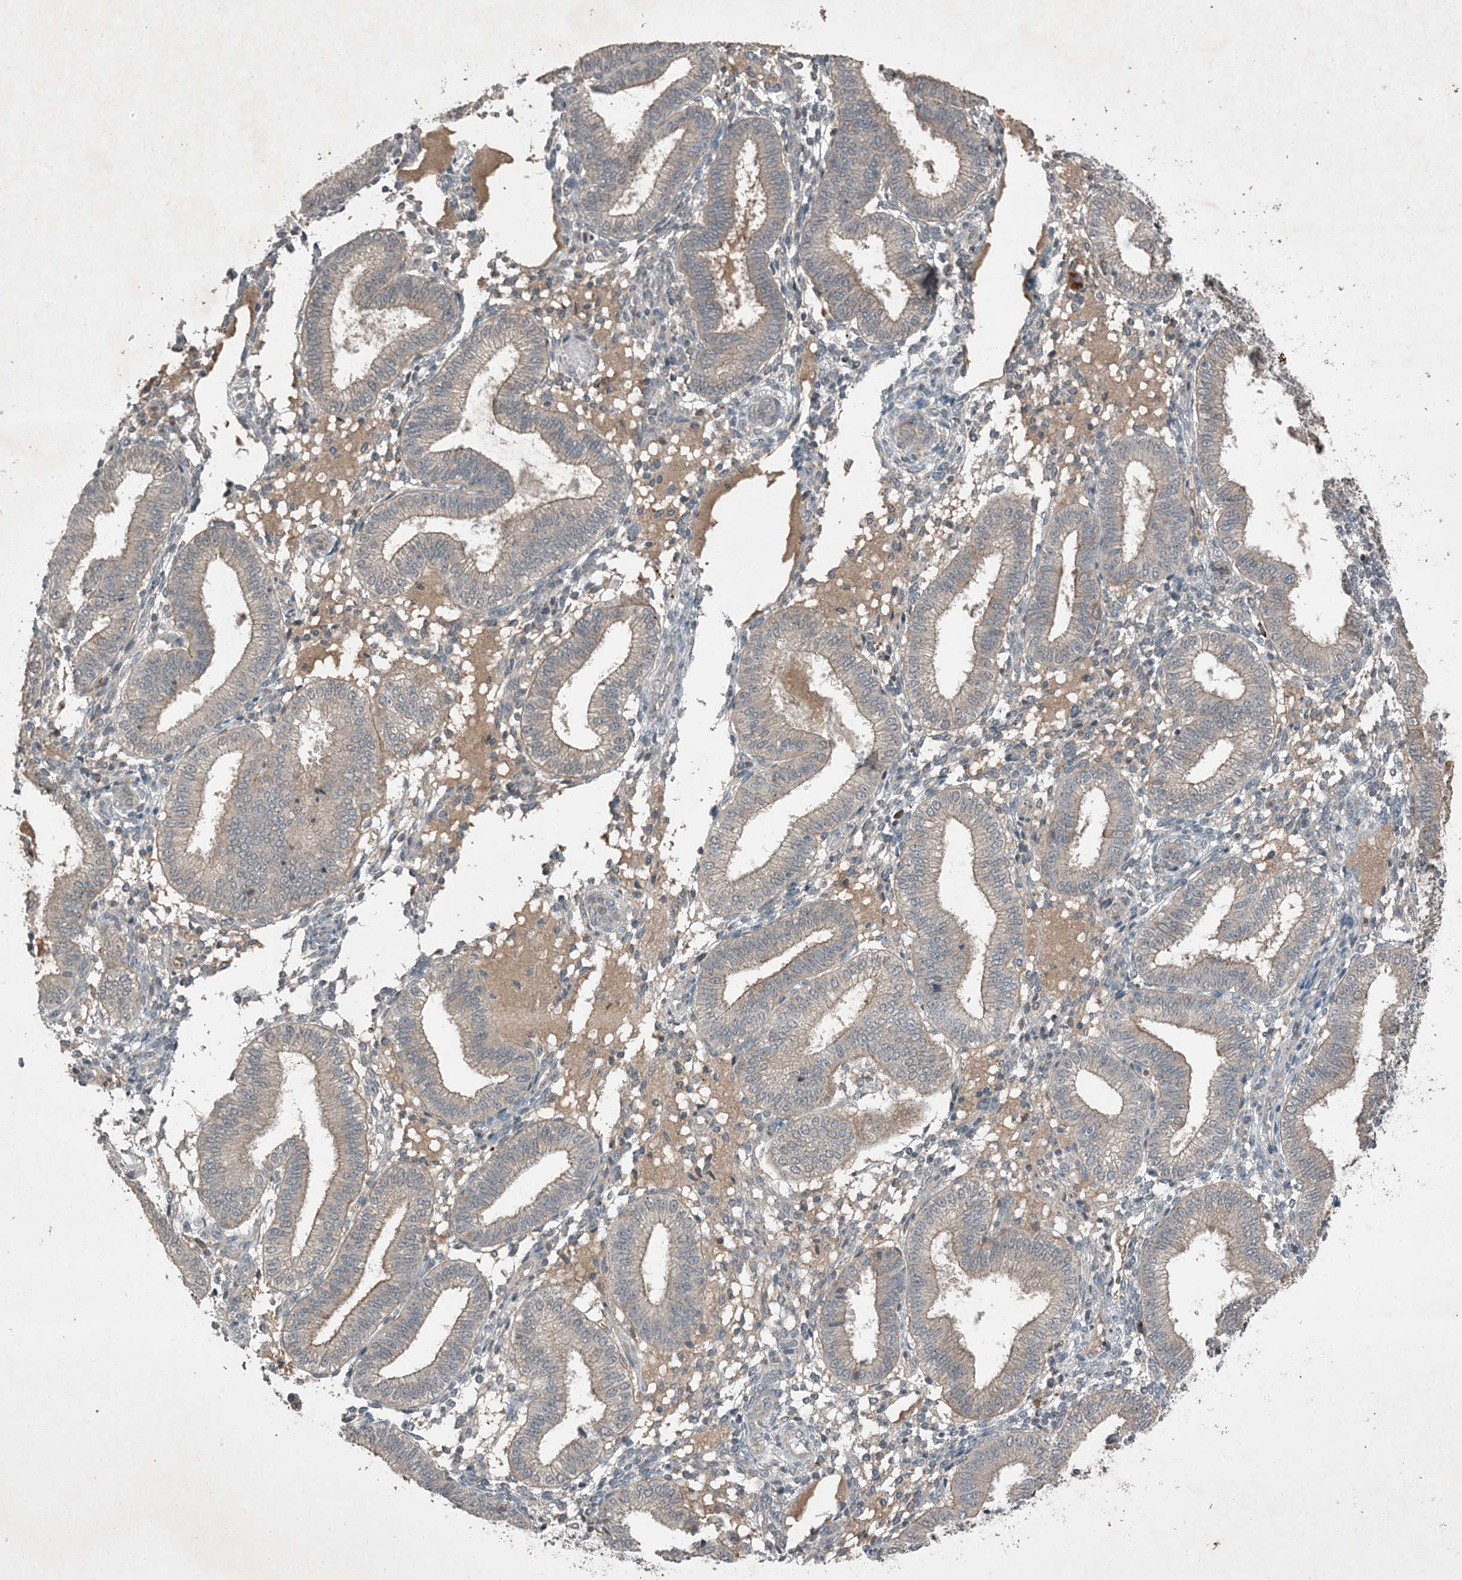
{"staining": {"intensity": "negative", "quantity": "none", "location": "none"}, "tissue": "endometrium", "cell_type": "Cells in endometrial stroma", "image_type": "normal", "snomed": [{"axis": "morphology", "description": "Normal tissue, NOS"}, {"axis": "topography", "description": "Endometrium"}], "caption": "Immunohistochemical staining of unremarkable human endometrium exhibits no significant positivity in cells in endometrial stroma. The staining was performed using DAB to visualize the protein expression in brown, while the nuclei were stained in blue with hematoxylin (Magnification: 20x).", "gene": "MDN1", "patient": {"sex": "female", "age": 39}}